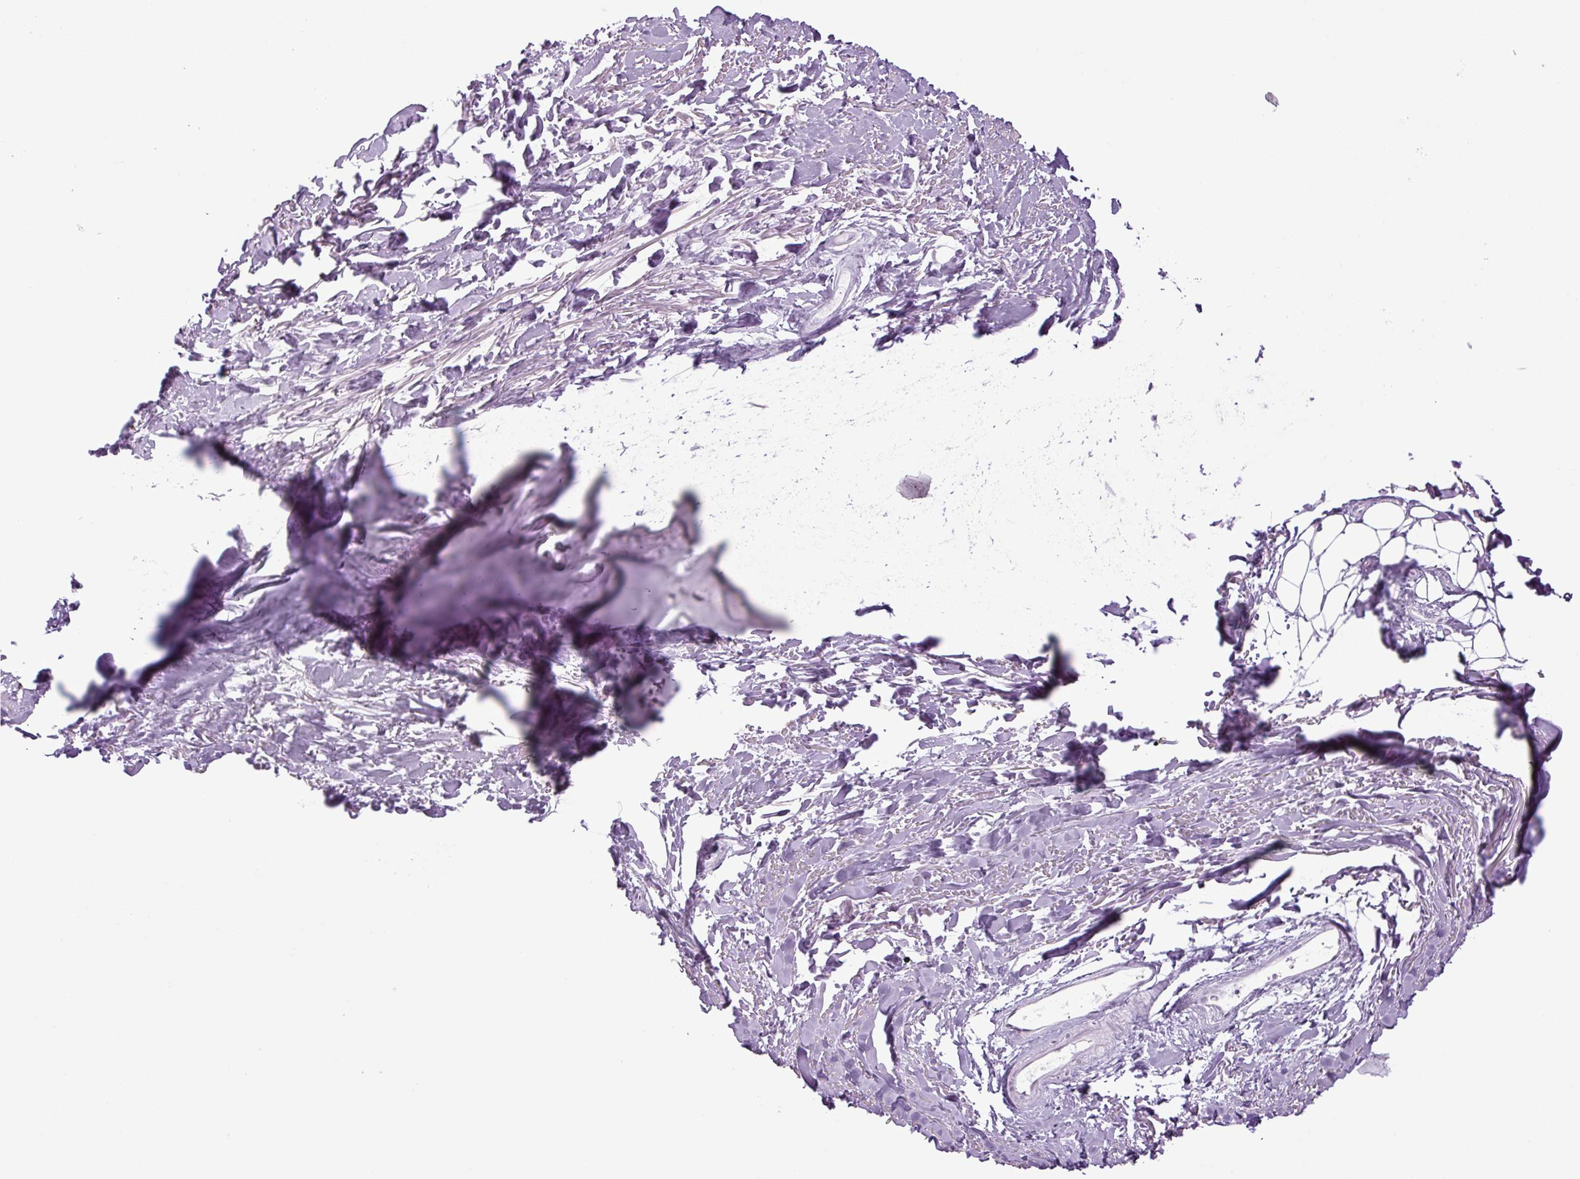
{"staining": {"intensity": "moderate", "quantity": ">75%", "location": "nuclear"}, "tissue": "adipose tissue", "cell_type": "Adipocytes", "image_type": "normal", "snomed": [{"axis": "morphology", "description": "Normal tissue, NOS"}, {"axis": "topography", "description": "Cartilage tissue"}], "caption": "High-magnification brightfield microscopy of normal adipose tissue stained with DAB (3,3'-diaminobenzidine) (brown) and counterstained with hematoxylin (blue). adipocytes exhibit moderate nuclear expression is identified in about>75% of cells. (DAB (3,3'-diaminobenzidine) = brown stain, brightfield microscopy at high magnification).", "gene": "H1", "patient": {"sex": "male", "age": 57}}